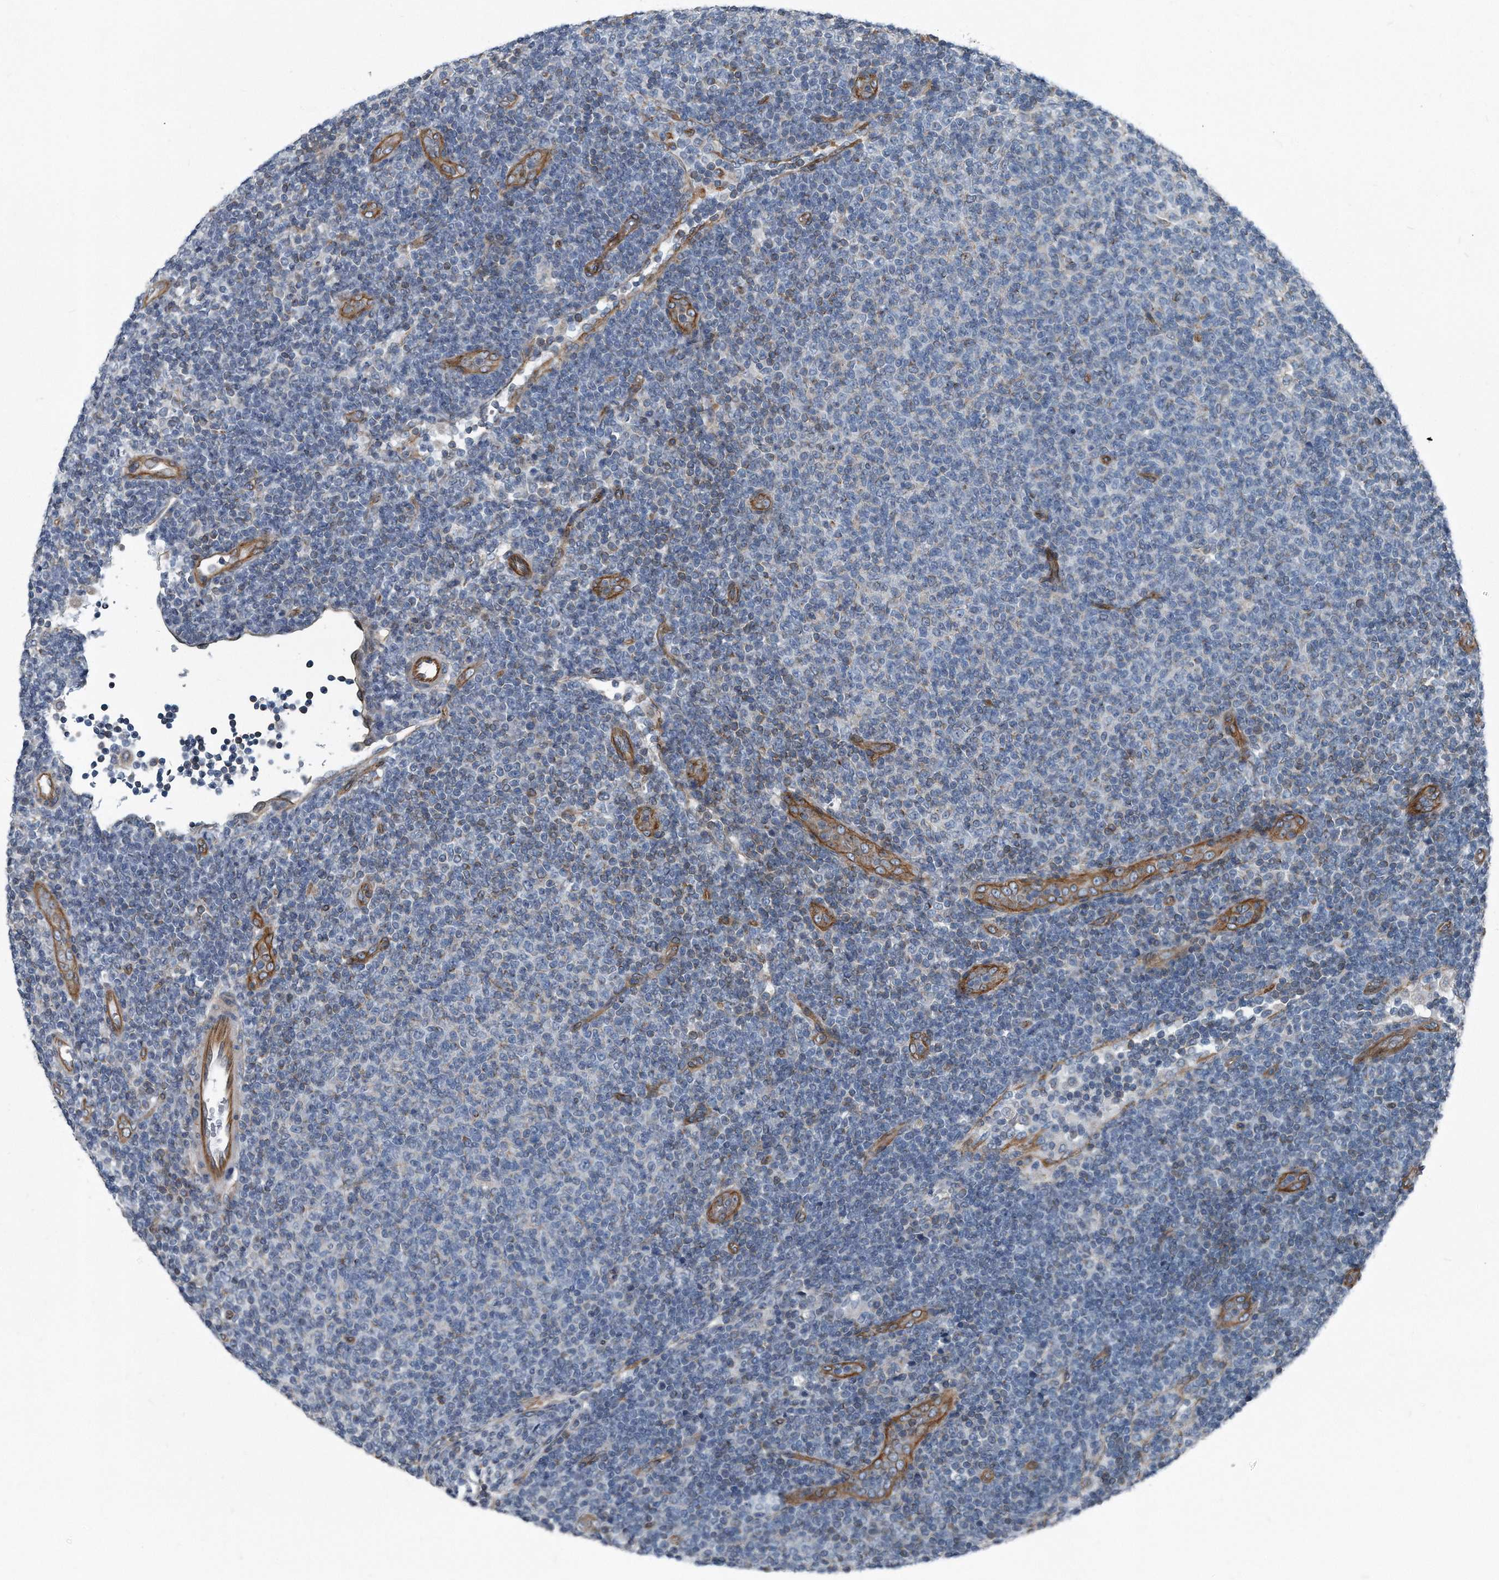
{"staining": {"intensity": "negative", "quantity": "none", "location": "none"}, "tissue": "lymphoma", "cell_type": "Tumor cells", "image_type": "cancer", "snomed": [{"axis": "morphology", "description": "Malignant lymphoma, non-Hodgkin's type, Low grade"}, {"axis": "topography", "description": "Lymph node"}], "caption": "A high-resolution image shows IHC staining of low-grade malignant lymphoma, non-Hodgkin's type, which demonstrates no significant positivity in tumor cells. The staining is performed using DAB brown chromogen with nuclei counter-stained in using hematoxylin.", "gene": "PLEC", "patient": {"sex": "male", "age": 66}}